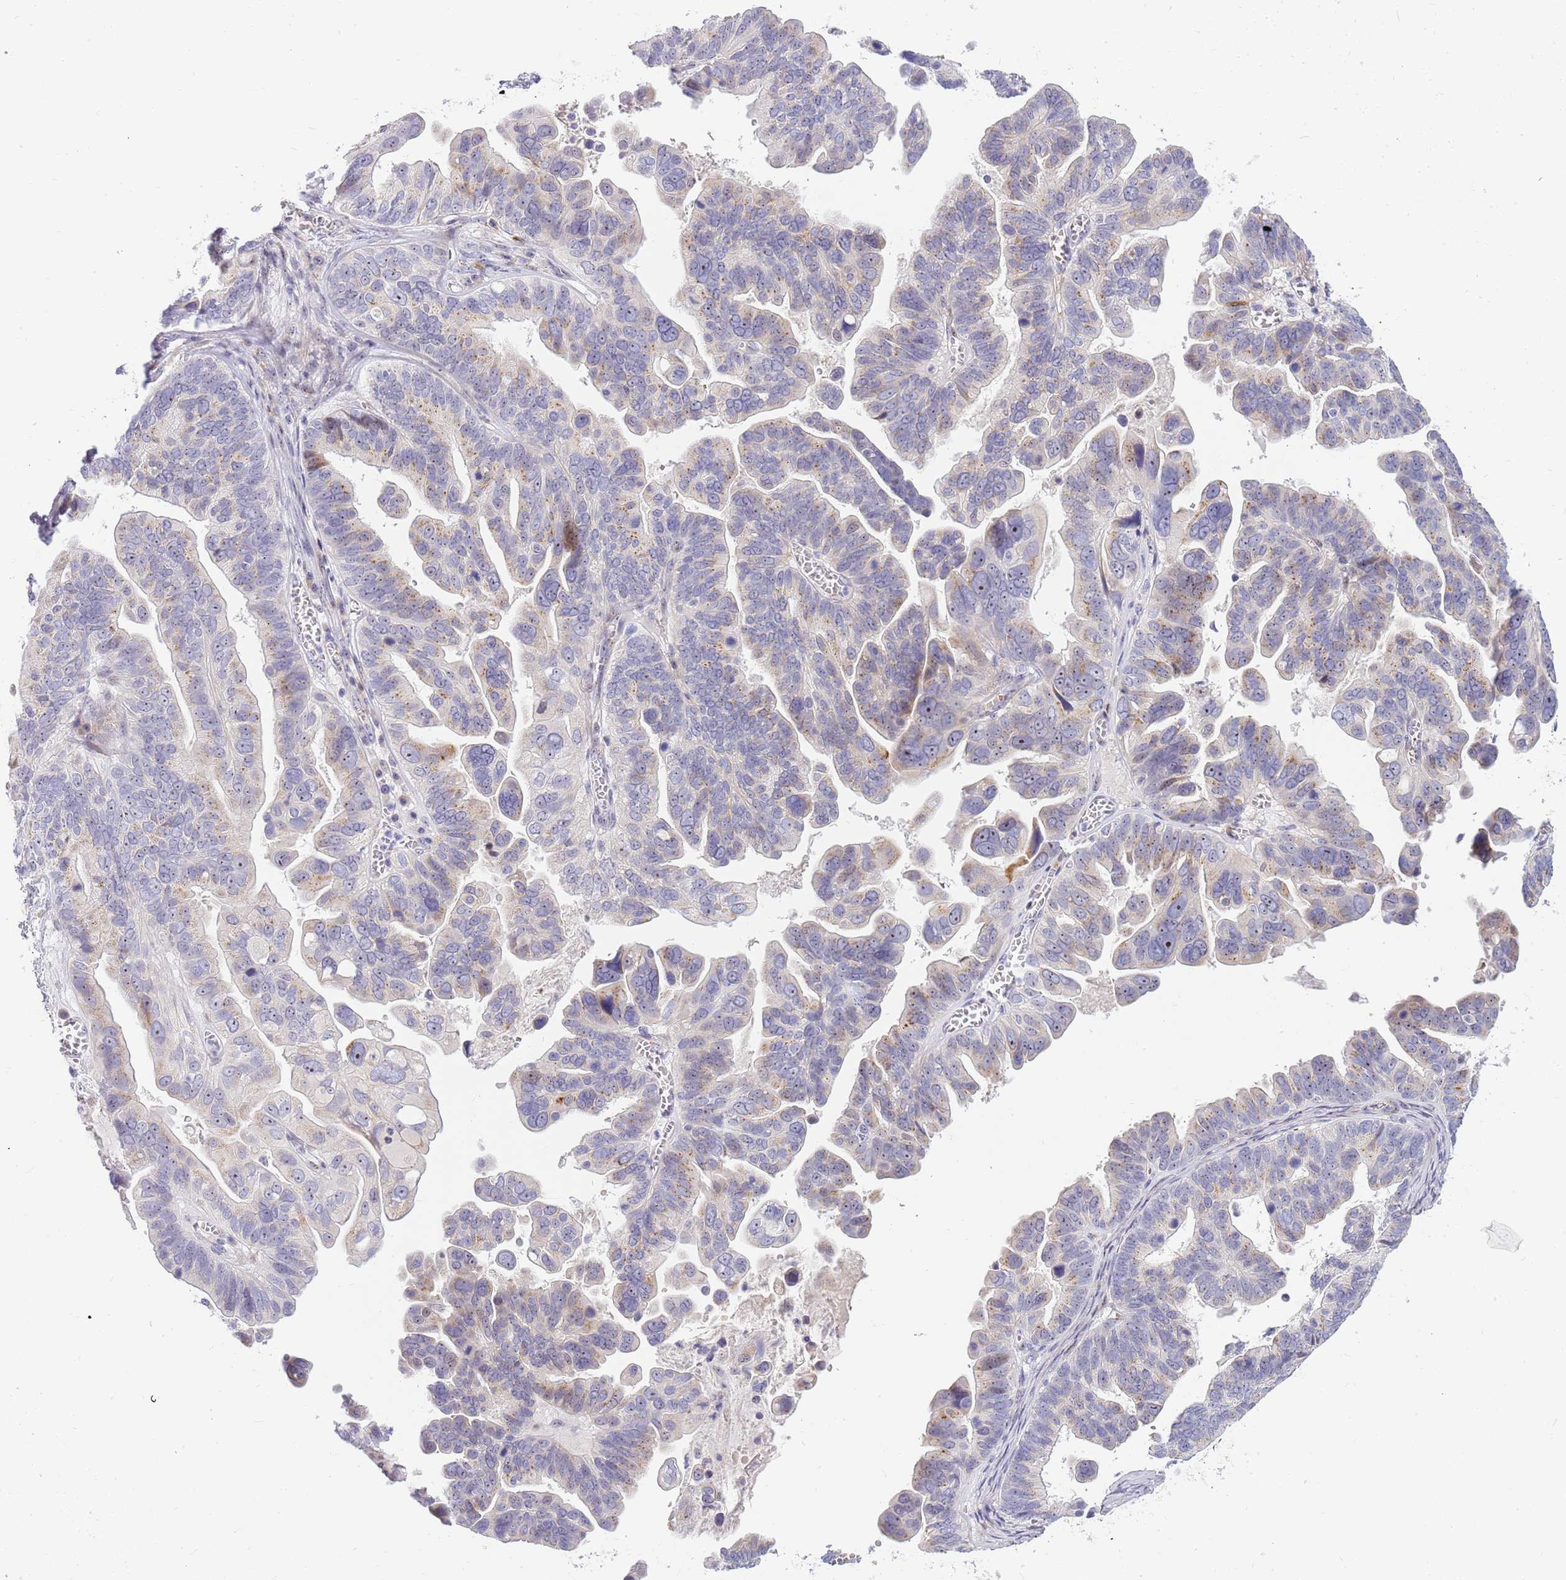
{"staining": {"intensity": "weak", "quantity": "<25%", "location": "cytoplasmic/membranous"}, "tissue": "ovarian cancer", "cell_type": "Tumor cells", "image_type": "cancer", "snomed": [{"axis": "morphology", "description": "Cystadenocarcinoma, serous, NOS"}, {"axis": "topography", "description": "Ovary"}], "caption": "Tumor cells show no significant protein positivity in ovarian serous cystadenocarcinoma.", "gene": "DNAJA3", "patient": {"sex": "female", "age": 56}}